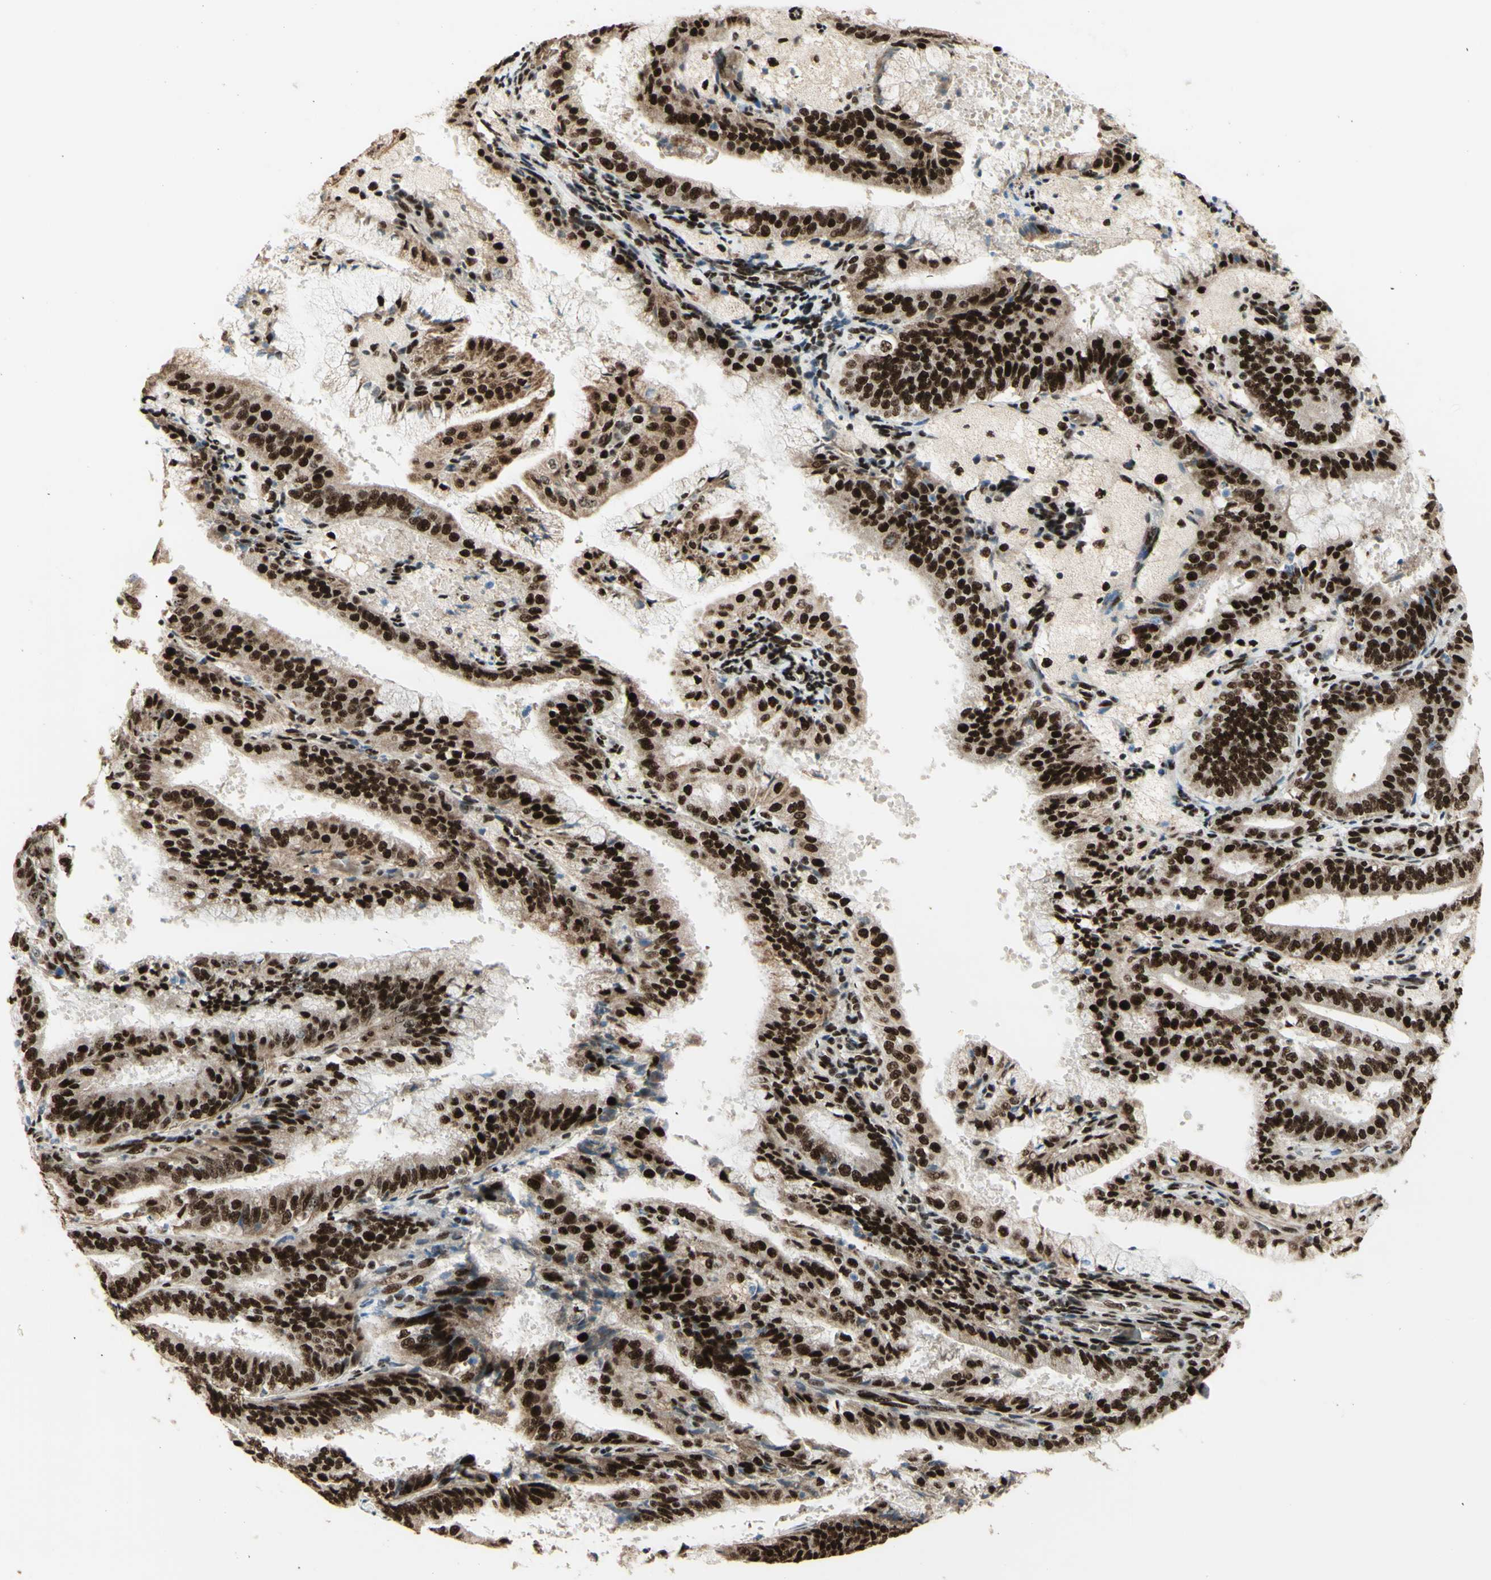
{"staining": {"intensity": "strong", "quantity": ">75%", "location": "nuclear"}, "tissue": "endometrial cancer", "cell_type": "Tumor cells", "image_type": "cancer", "snomed": [{"axis": "morphology", "description": "Adenocarcinoma, NOS"}, {"axis": "topography", "description": "Endometrium"}], "caption": "Brown immunohistochemical staining in human endometrial cancer (adenocarcinoma) shows strong nuclear staining in about >75% of tumor cells. The protein of interest is stained brown, and the nuclei are stained in blue (DAB (3,3'-diaminobenzidine) IHC with brightfield microscopy, high magnification).", "gene": "DHX9", "patient": {"sex": "female", "age": 63}}